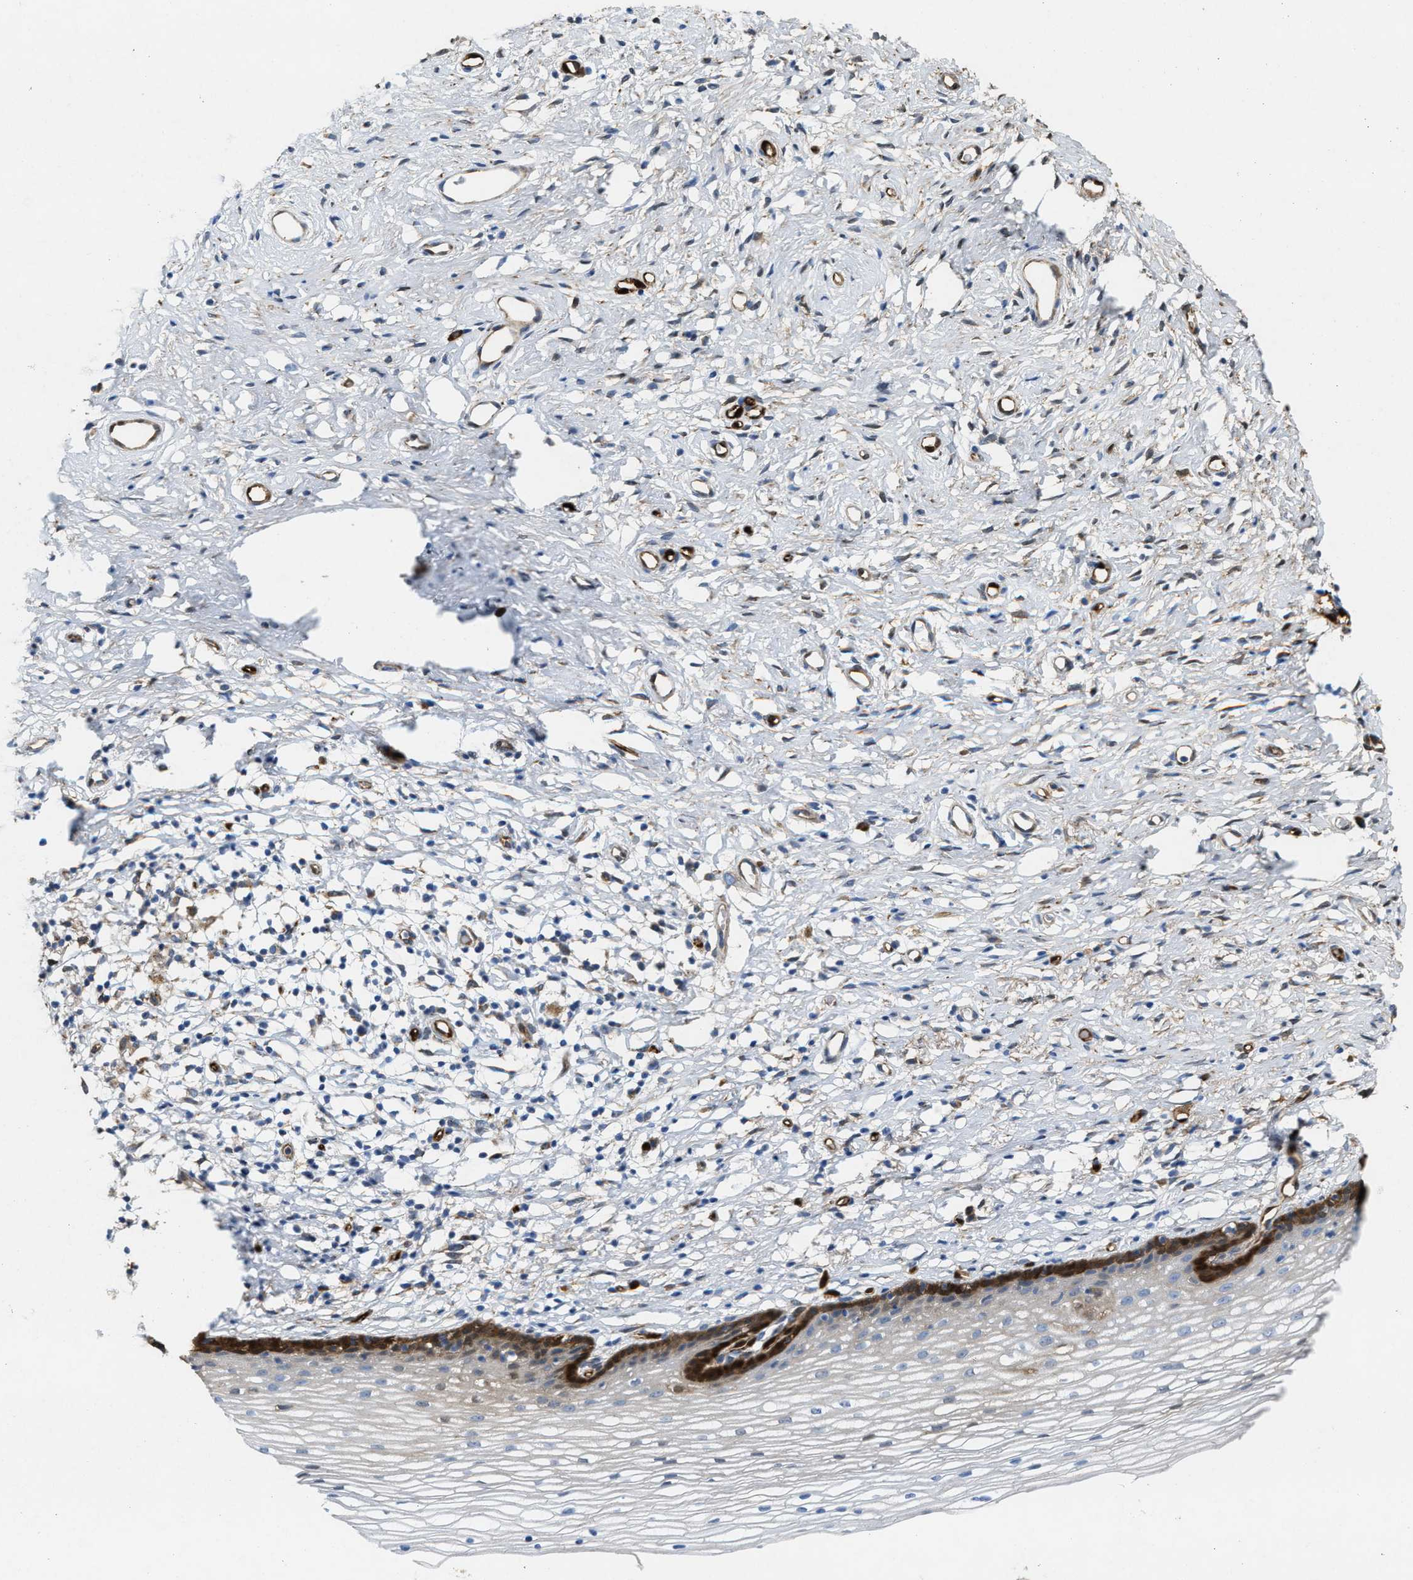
{"staining": {"intensity": "moderate", "quantity": "25%-75%", "location": "cytoplasmic/membranous"}, "tissue": "cervix", "cell_type": "Glandular cells", "image_type": "normal", "snomed": [{"axis": "morphology", "description": "Normal tissue, NOS"}, {"axis": "topography", "description": "Cervix"}], "caption": "Cervix stained with DAB immunohistochemistry exhibits medium levels of moderate cytoplasmic/membranous staining in about 25%-75% of glandular cells. The protein is stained brown, and the nuclei are stained in blue (DAB (3,3'-diaminobenzidine) IHC with brightfield microscopy, high magnification).", "gene": "ASS1", "patient": {"sex": "female", "age": 77}}